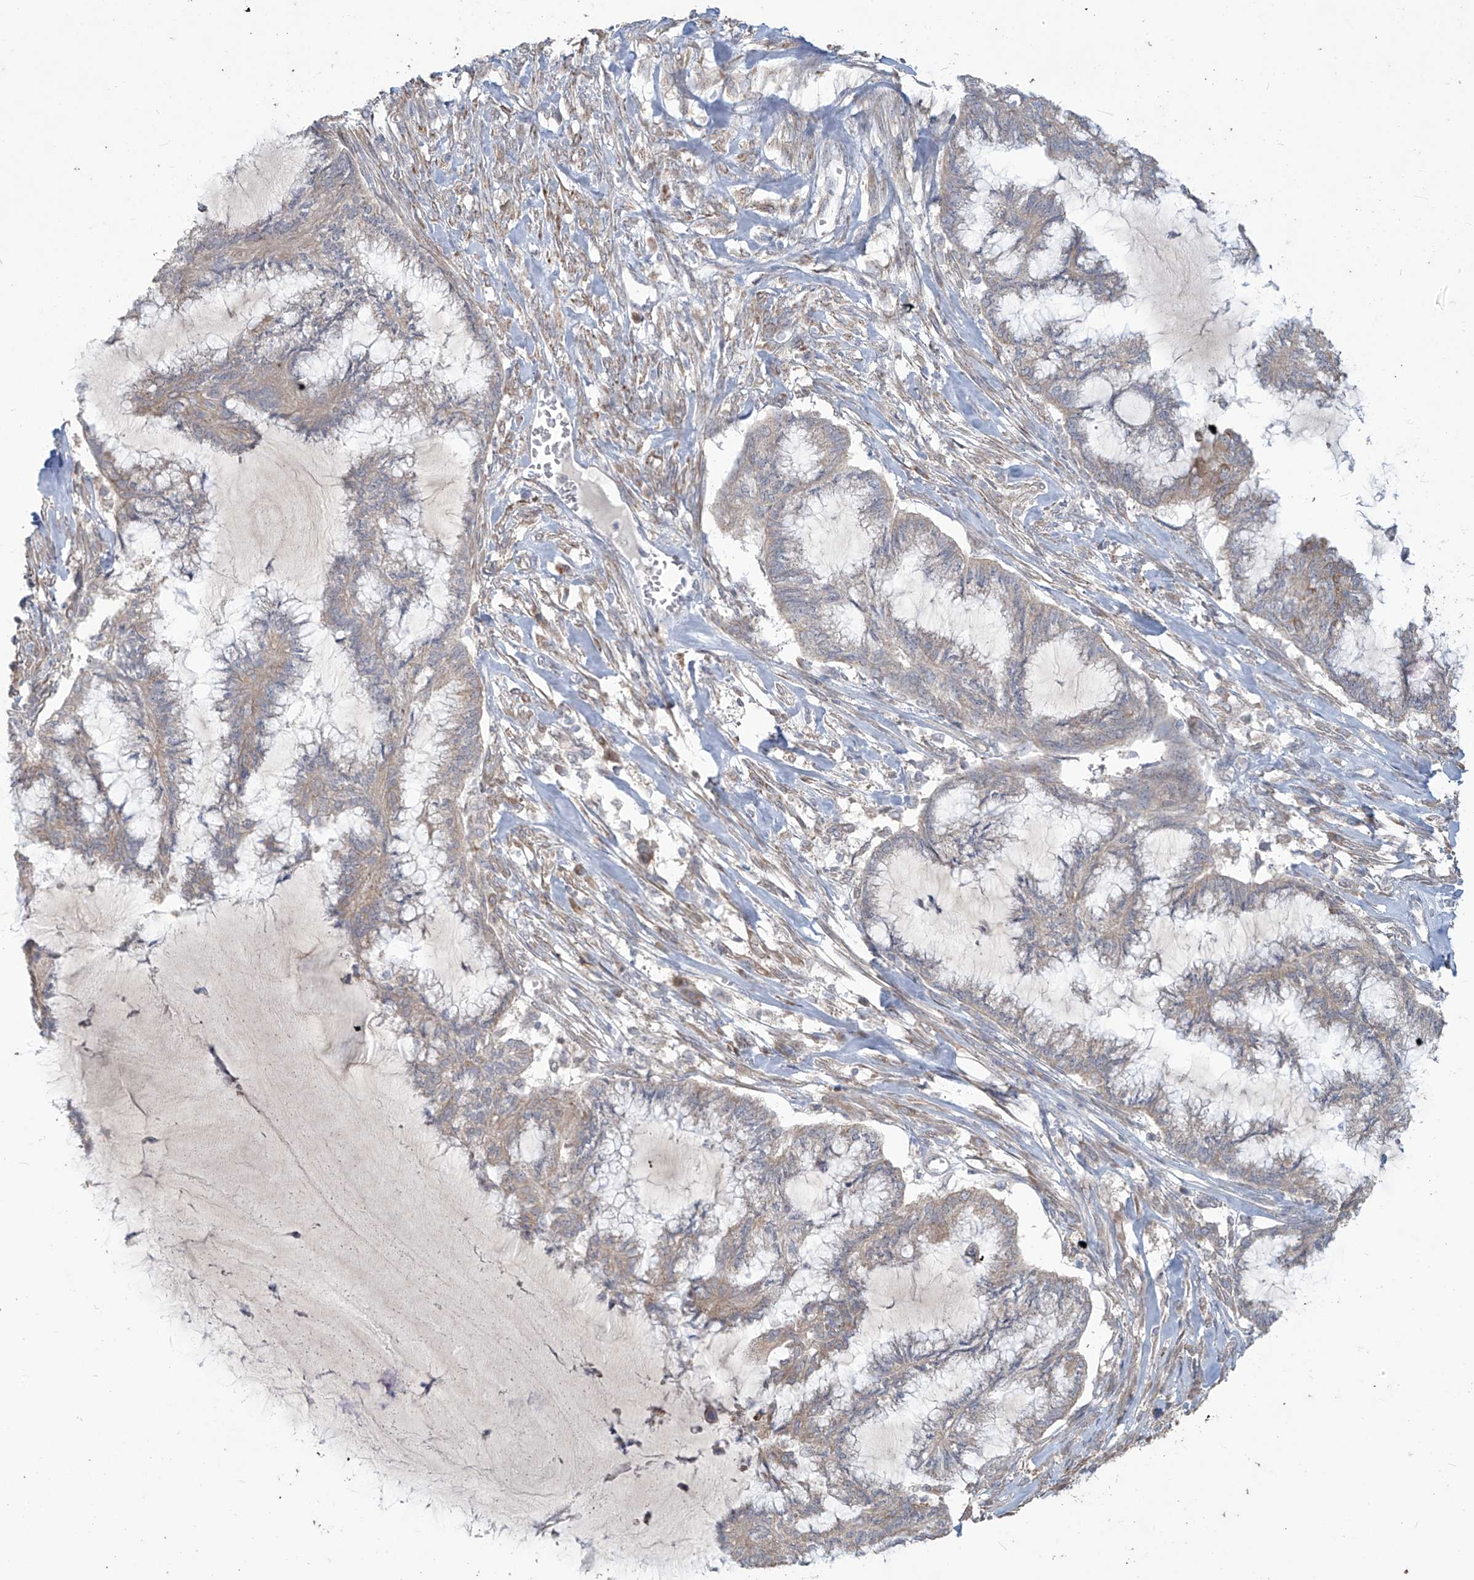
{"staining": {"intensity": "weak", "quantity": "25%-75%", "location": "cytoplasmic/membranous"}, "tissue": "endometrial cancer", "cell_type": "Tumor cells", "image_type": "cancer", "snomed": [{"axis": "morphology", "description": "Adenocarcinoma, NOS"}, {"axis": "topography", "description": "Endometrium"}], "caption": "DAB (3,3'-diaminobenzidine) immunohistochemical staining of human adenocarcinoma (endometrial) exhibits weak cytoplasmic/membranous protein positivity in about 25%-75% of tumor cells.", "gene": "MAGIX", "patient": {"sex": "female", "age": 86}}